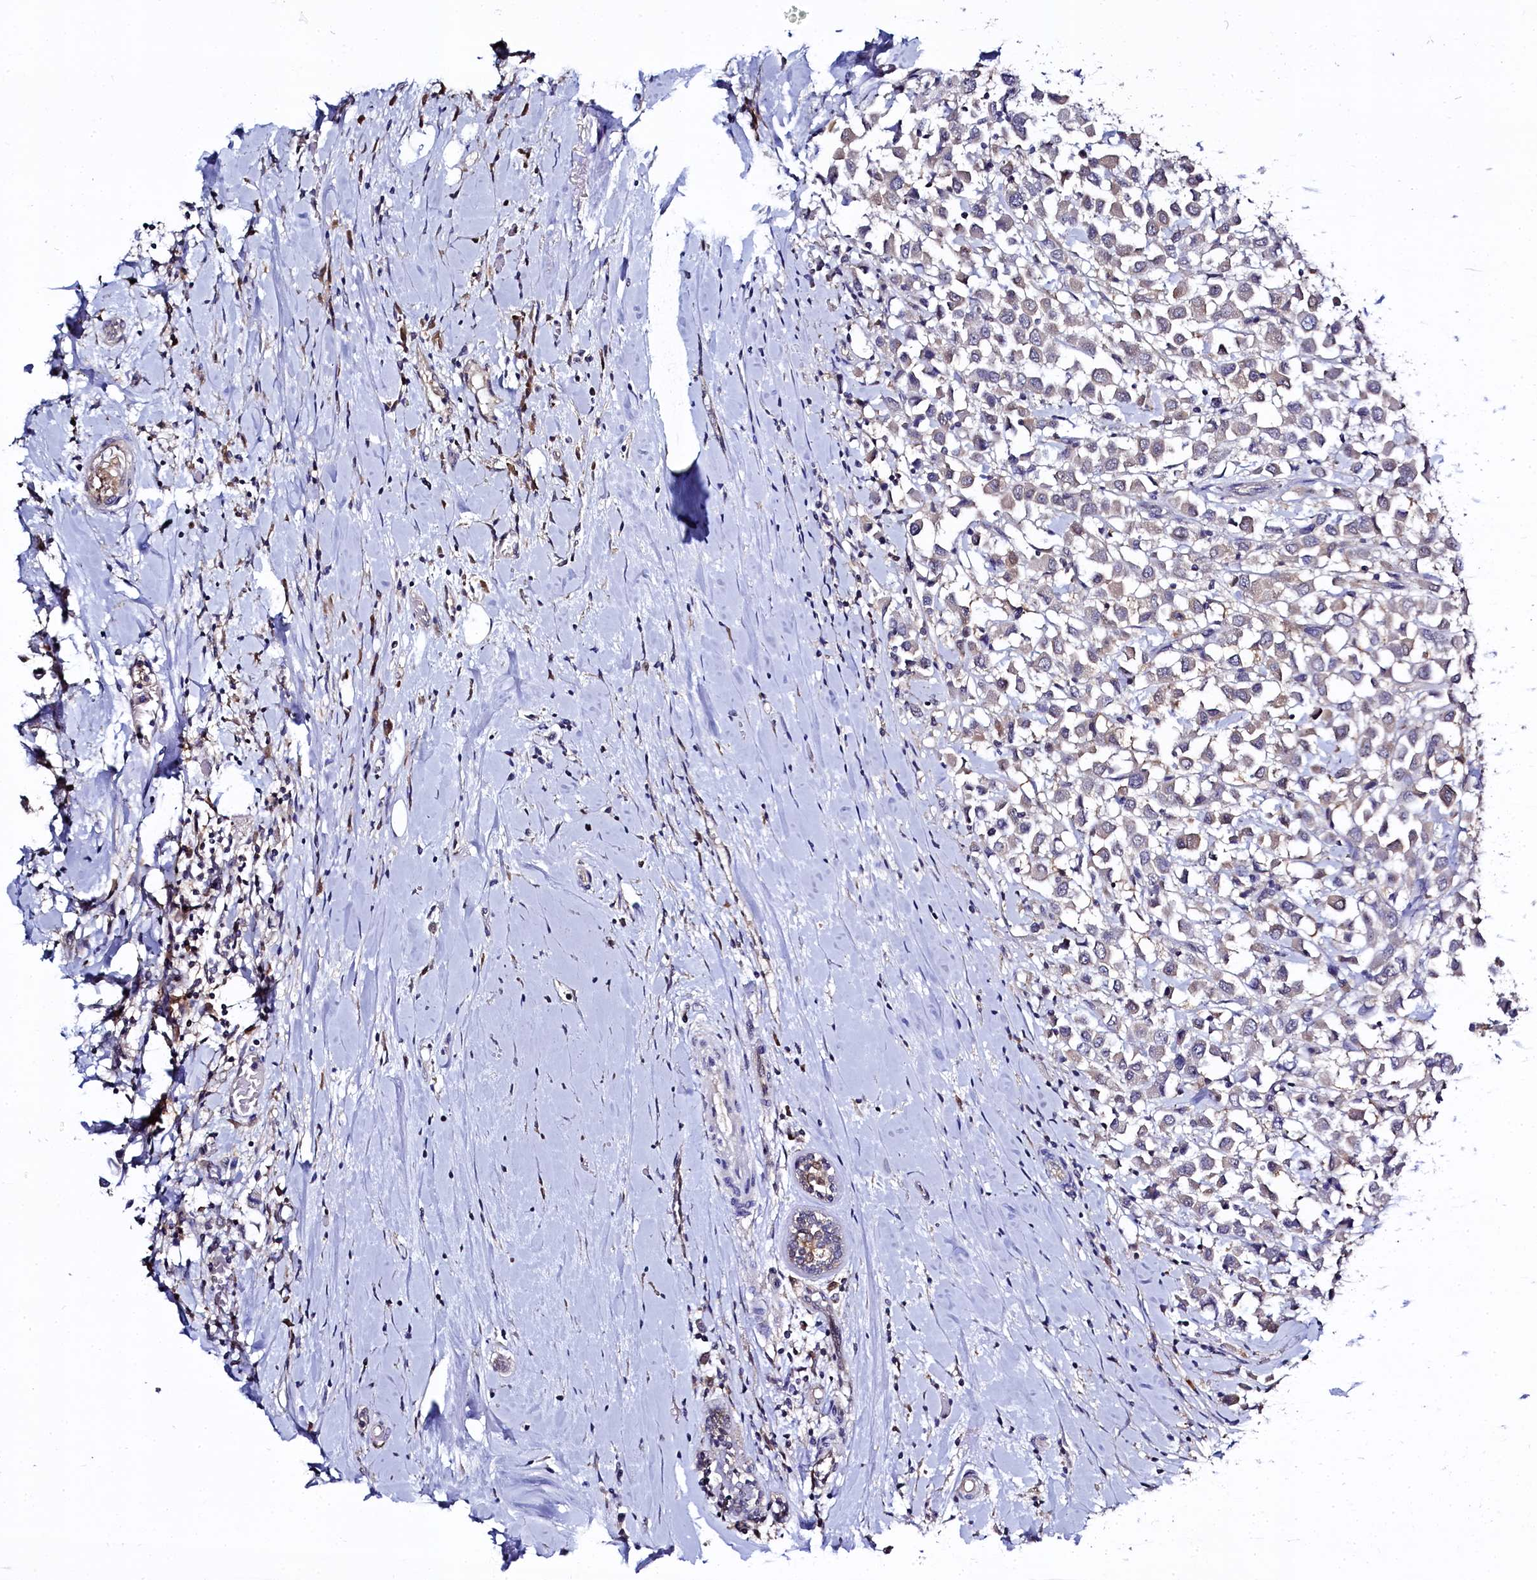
{"staining": {"intensity": "negative", "quantity": "none", "location": "none"}, "tissue": "breast cancer", "cell_type": "Tumor cells", "image_type": "cancer", "snomed": [{"axis": "morphology", "description": "Duct carcinoma"}, {"axis": "topography", "description": "Breast"}], "caption": "IHC of human breast infiltrating ductal carcinoma exhibits no expression in tumor cells.", "gene": "C11orf54", "patient": {"sex": "female", "age": 61}}